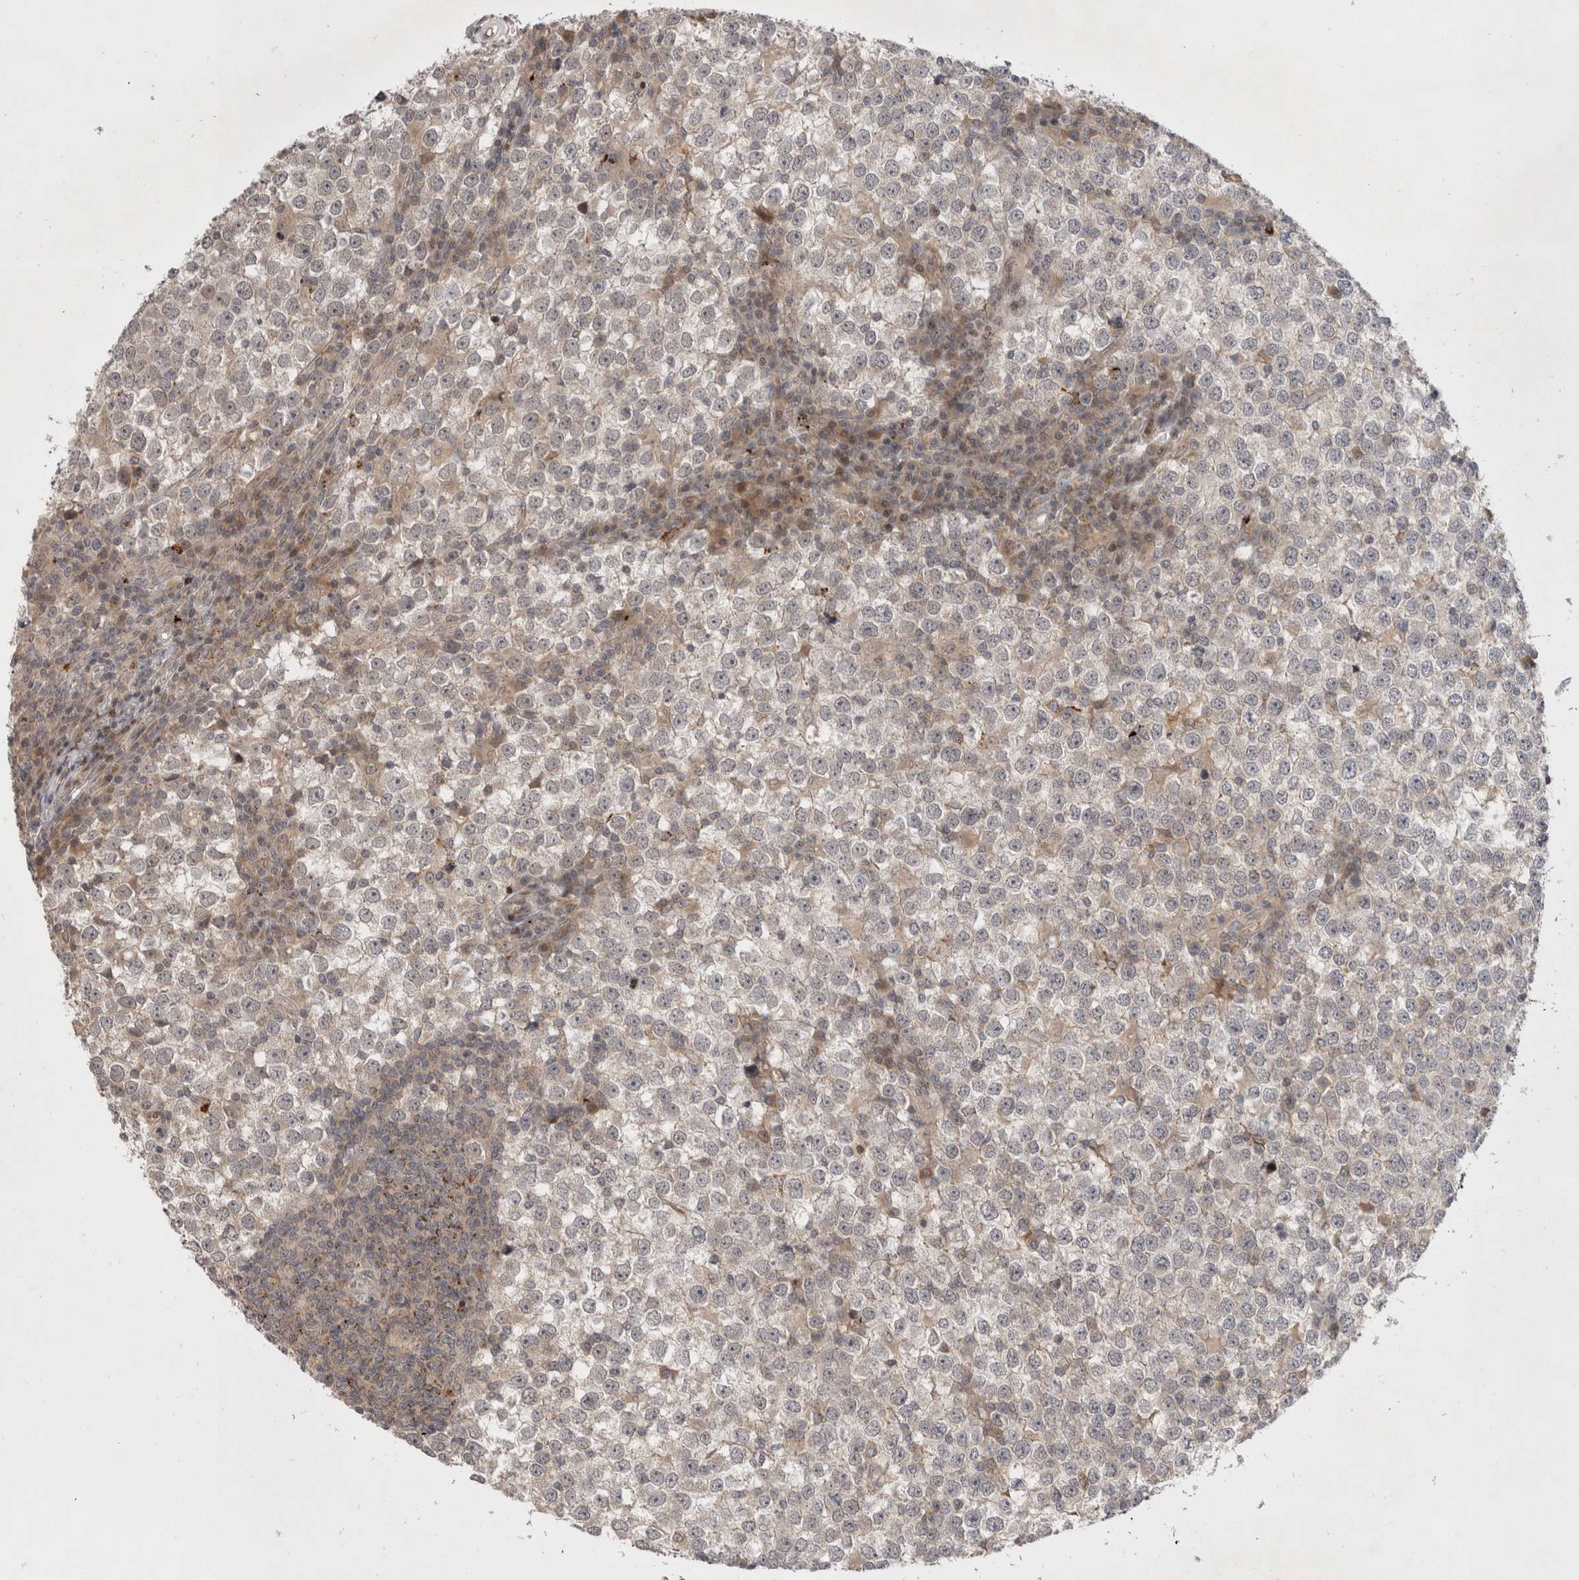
{"staining": {"intensity": "negative", "quantity": "none", "location": "none"}, "tissue": "testis cancer", "cell_type": "Tumor cells", "image_type": "cancer", "snomed": [{"axis": "morphology", "description": "Seminoma, NOS"}, {"axis": "topography", "description": "Testis"}], "caption": "The immunohistochemistry micrograph has no significant positivity in tumor cells of testis cancer (seminoma) tissue. (DAB immunohistochemistry with hematoxylin counter stain).", "gene": "PLEKHM1", "patient": {"sex": "male", "age": 65}}